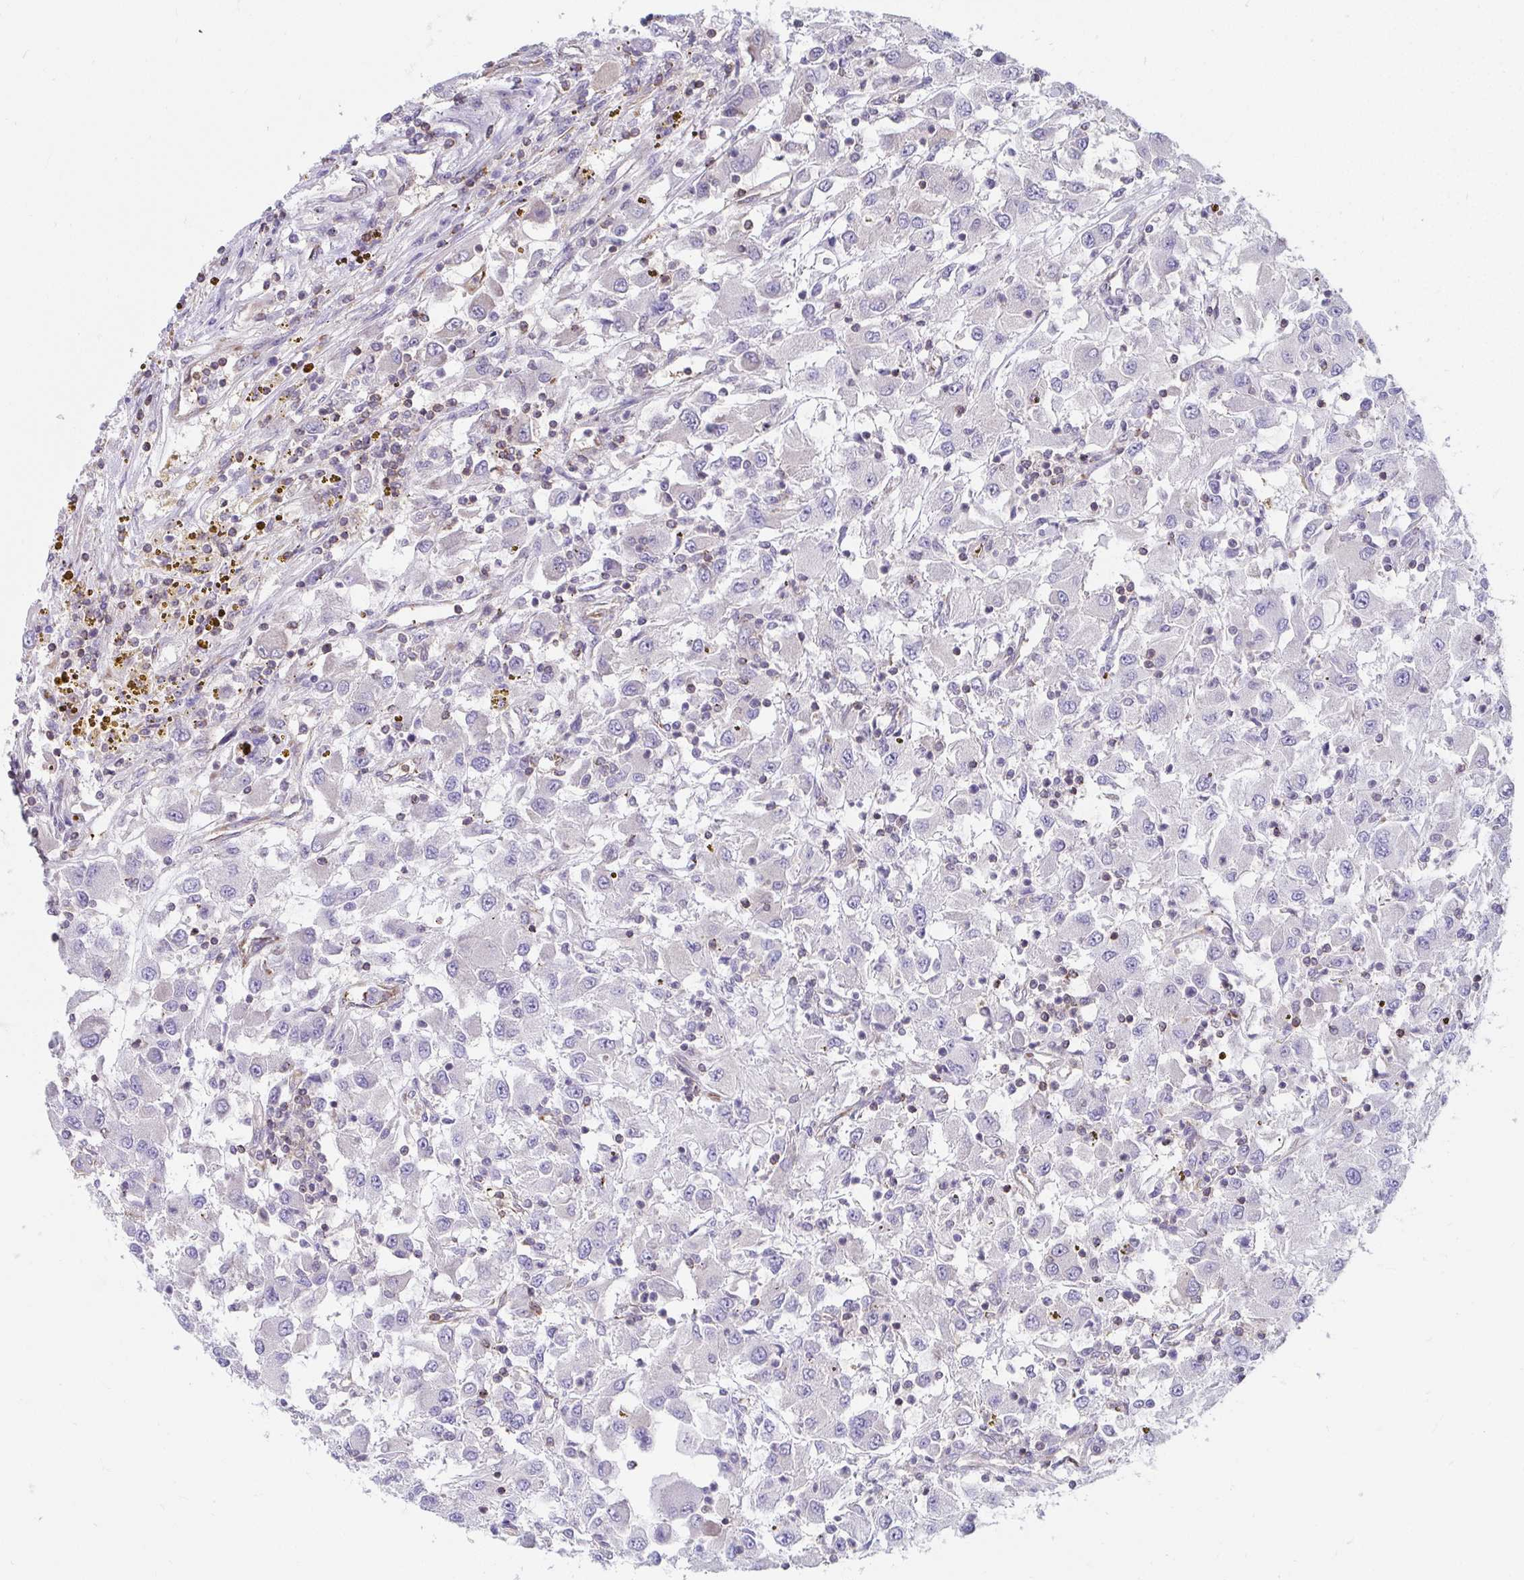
{"staining": {"intensity": "negative", "quantity": "none", "location": "none"}, "tissue": "renal cancer", "cell_type": "Tumor cells", "image_type": "cancer", "snomed": [{"axis": "morphology", "description": "Adenocarcinoma, NOS"}, {"axis": "topography", "description": "Kidney"}], "caption": "Human renal cancer stained for a protein using immunohistochemistry (IHC) demonstrates no positivity in tumor cells.", "gene": "FOXN3", "patient": {"sex": "female", "age": 67}}